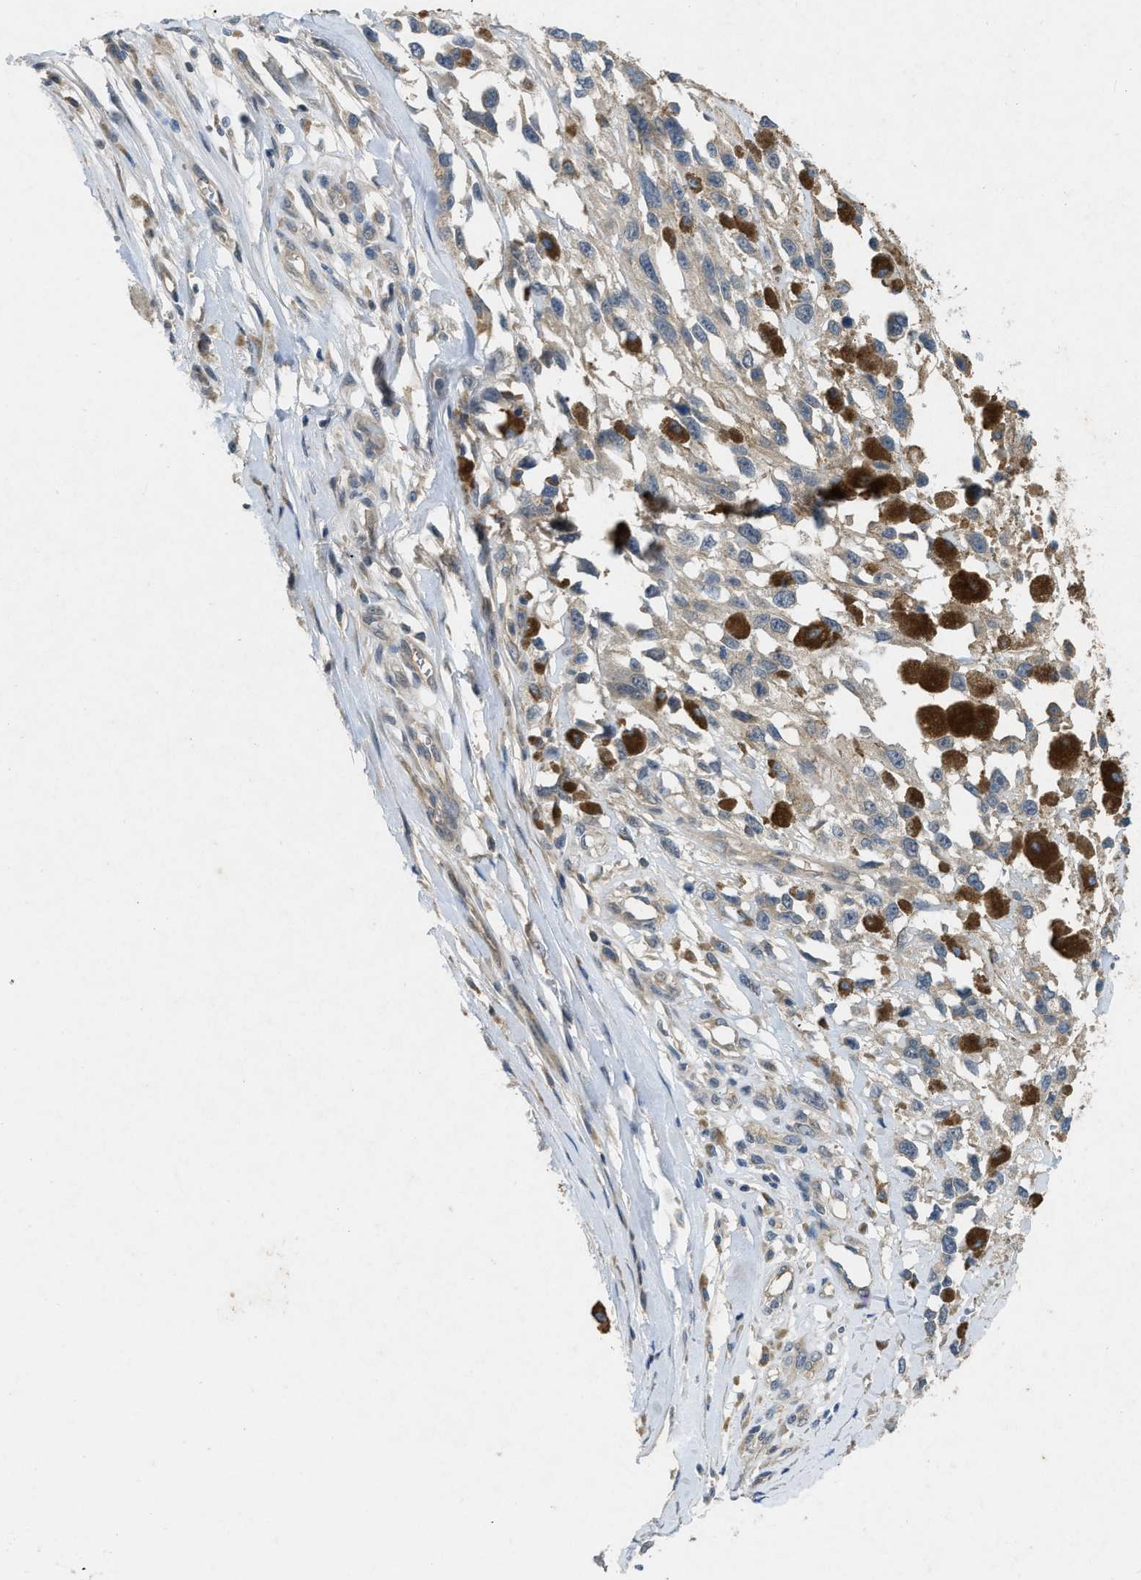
{"staining": {"intensity": "negative", "quantity": "none", "location": "none"}, "tissue": "melanoma", "cell_type": "Tumor cells", "image_type": "cancer", "snomed": [{"axis": "morphology", "description": "Malignant melanoma, Metastatic site"}, {"axis": "topography", "description": "Lymph node"}], "caption": "DAB (3,3'-diaminobenzidine) immunohistochemical staining of human malignant melanoma (metastatic site) reveals no significant staining in tumor cells. Brightfield microscopy of IHC stained with DAB (3,3'-diaminobenzidine) (brown) and hematoxylin (blue), captured at high magnification.", "gene": "PPP3CA", "patient": {"sex": "male", "age": 59}}